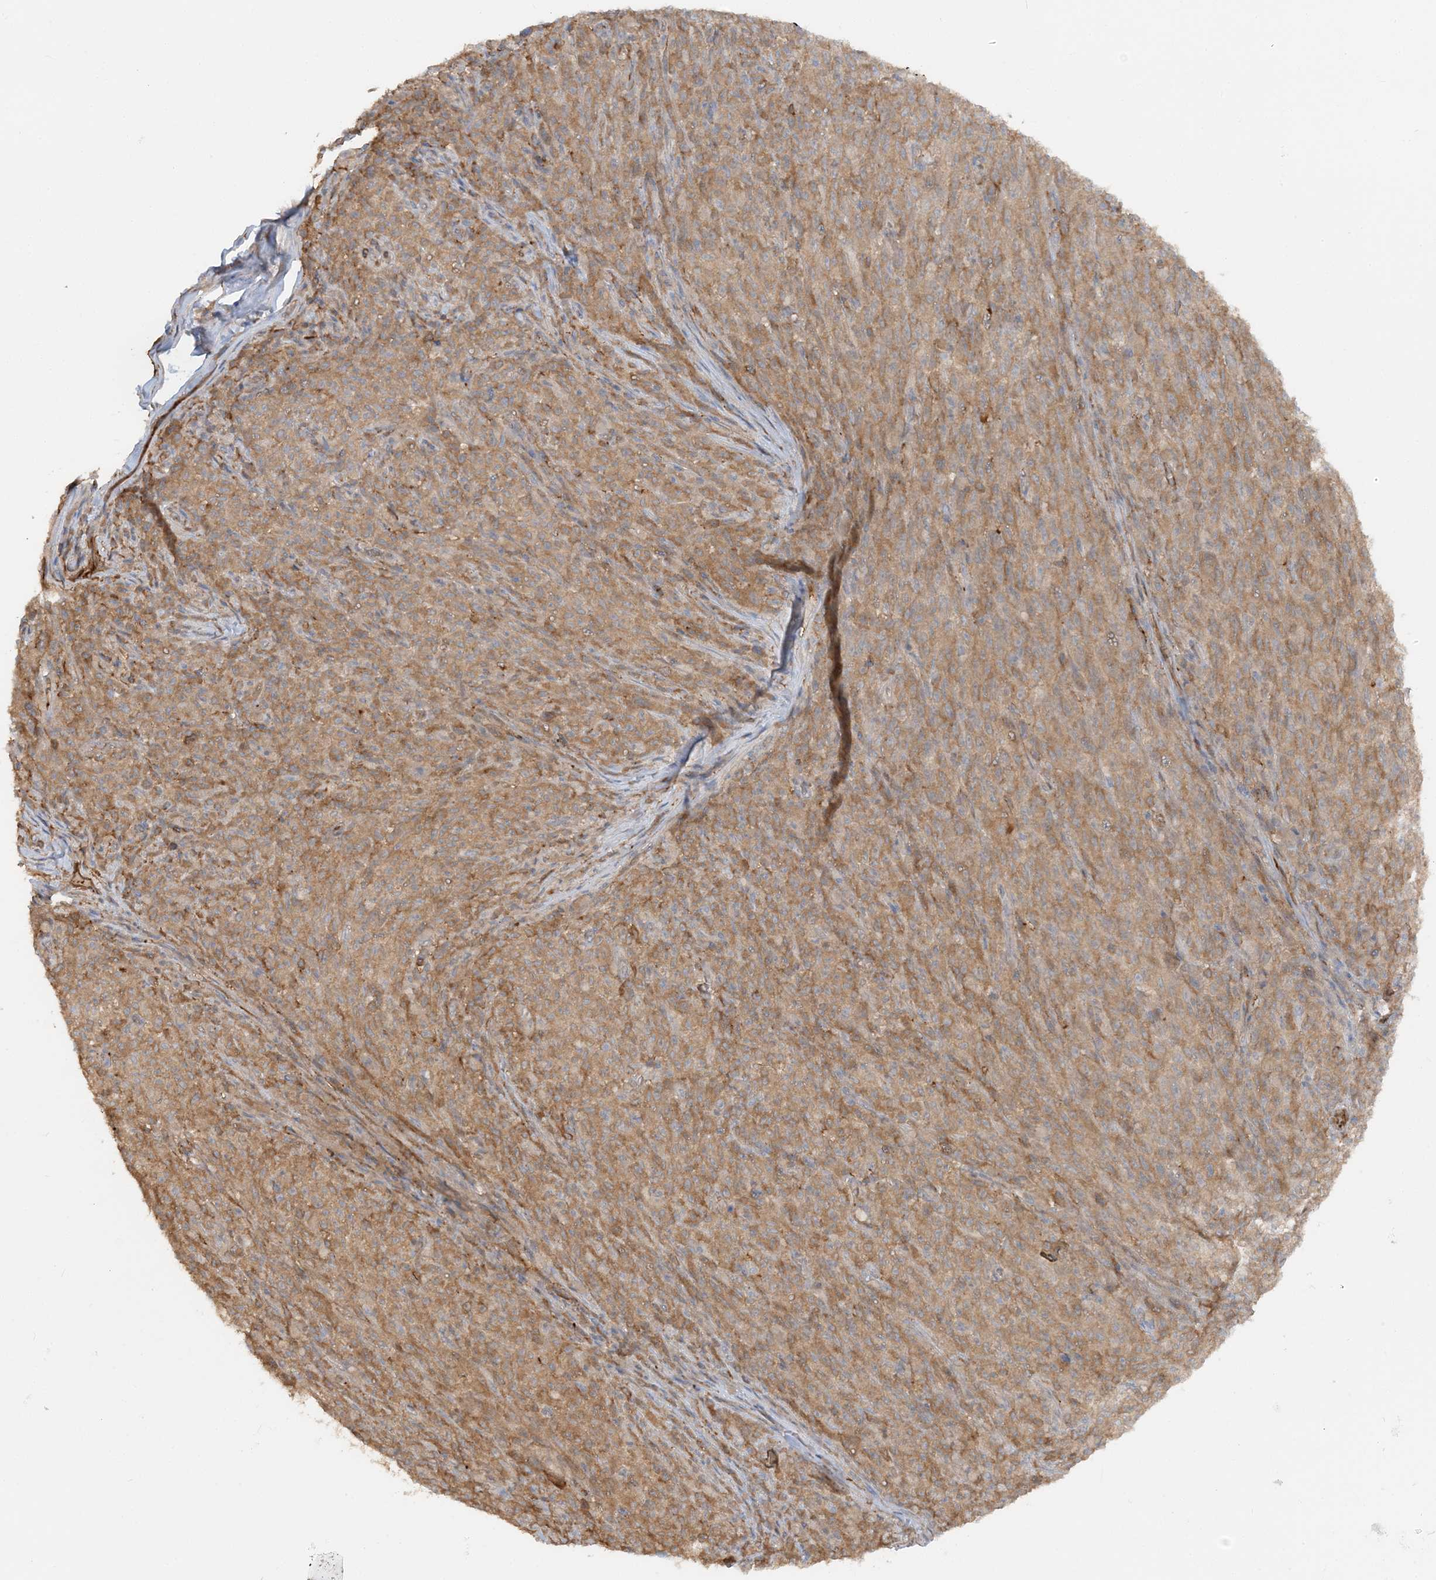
{"staining": {"intensity": "moderate", "quantity": ">75%", "location": "cytoplasmic/membranous"}, "tissue": "melanoma", "cell_type": "Tumor cells", "image_type": "cancer", "snomed": [{"axis": "morphology", "description": "Malignant melanoma, NOS"}, {"axis": "topography", "description": "Skin"}], "caption": "There is medium levels of moderate cytoplasmic/membranous expression in tumor cells of melanoma, as demonstrated by immunohistochemical staining (brown color).", "gene": "DSTN", "patient": {"sex": "female", "age": 82}}